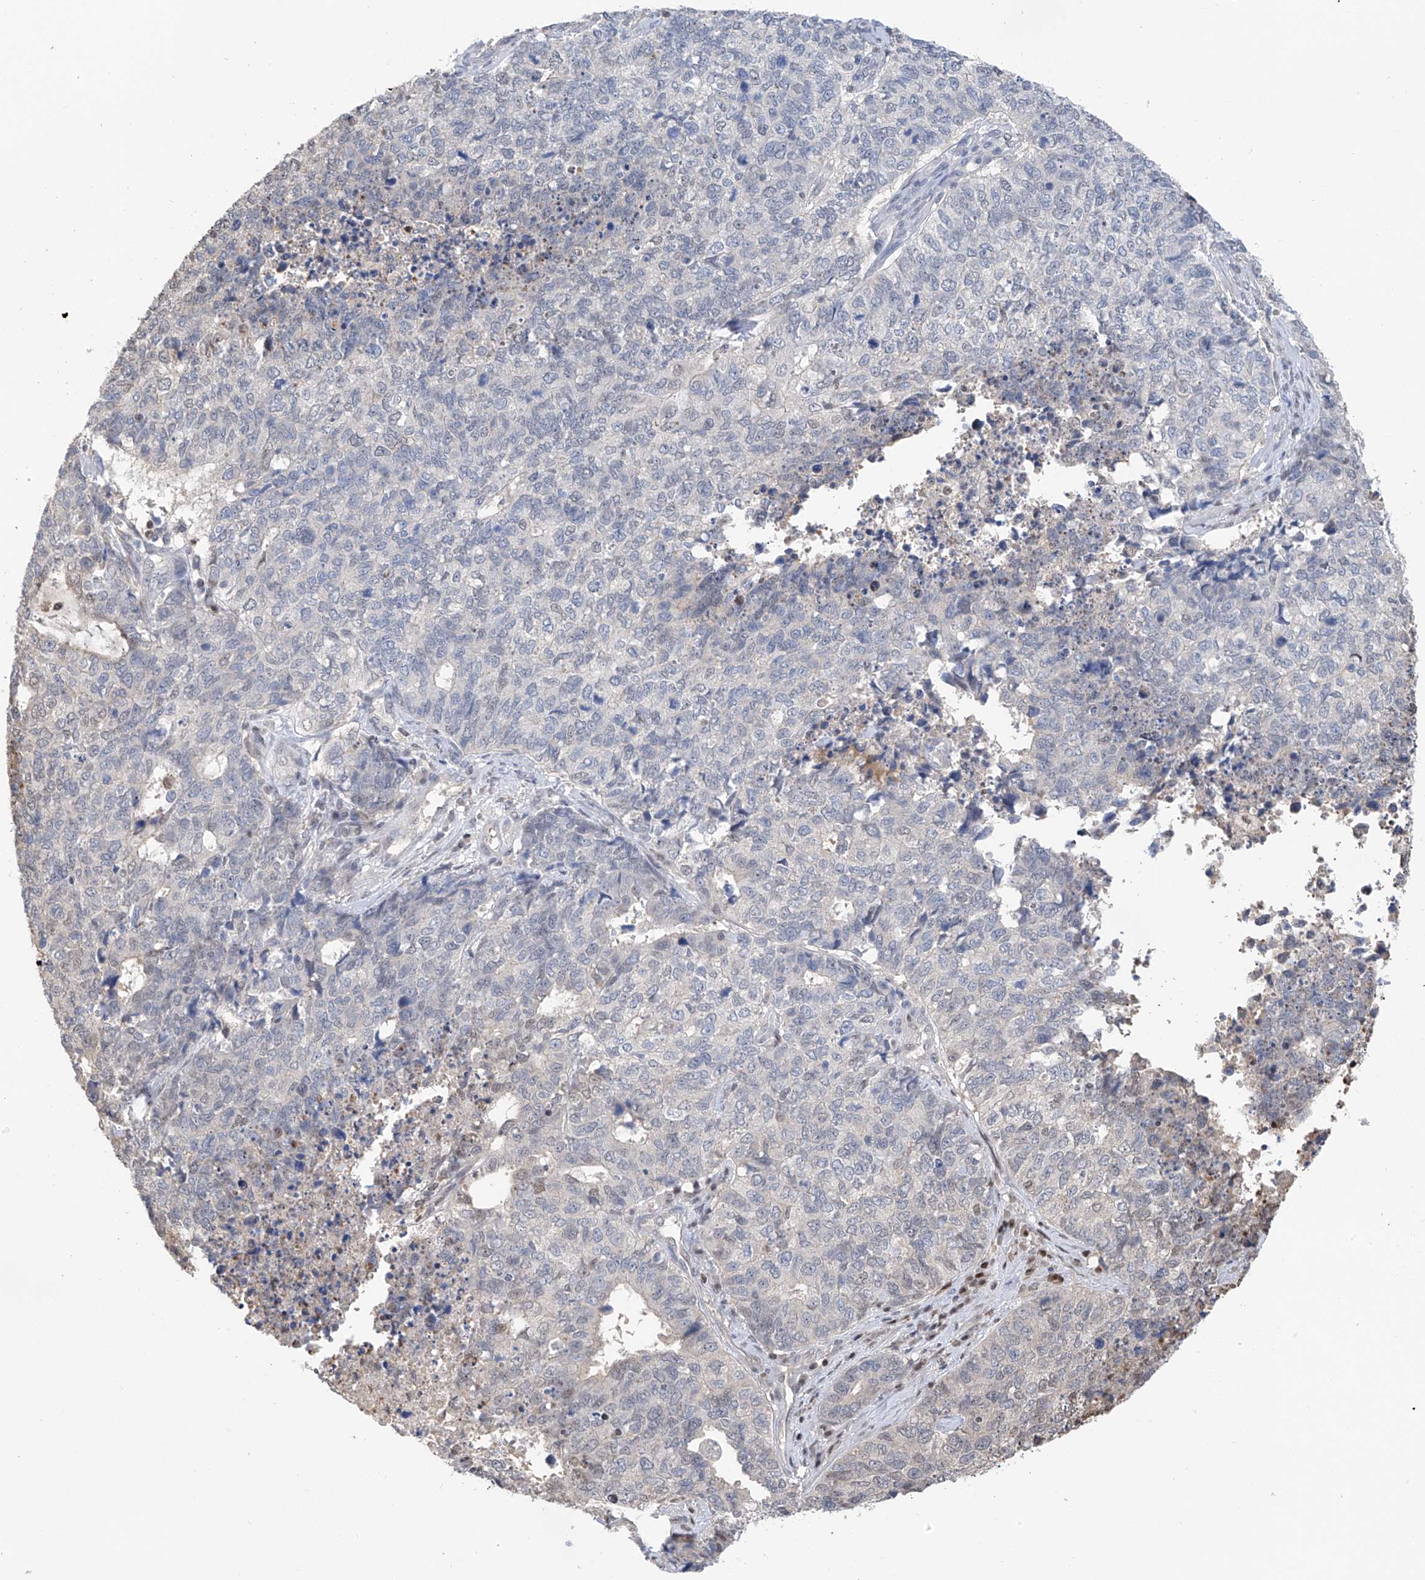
{"staining": {"intensity": "negative", "quantity": "none", "location": "none"}, "tissue": "cervical cancer", "cell_type": "Tumor cells", "image_type": "cancer", "snomed": [{"axis": "morphology", "description": "Squamous cell carcinoma, NOS"}, {"axis": "topography", "description": "Cervix"}], "caption": "Immunohistochemistry of cervical cancer (squamous cell carcinoma) demonstrates no staining in tumor cells.", "gene": "PMM1", "patient": {"sex": "female", "age": 63}}